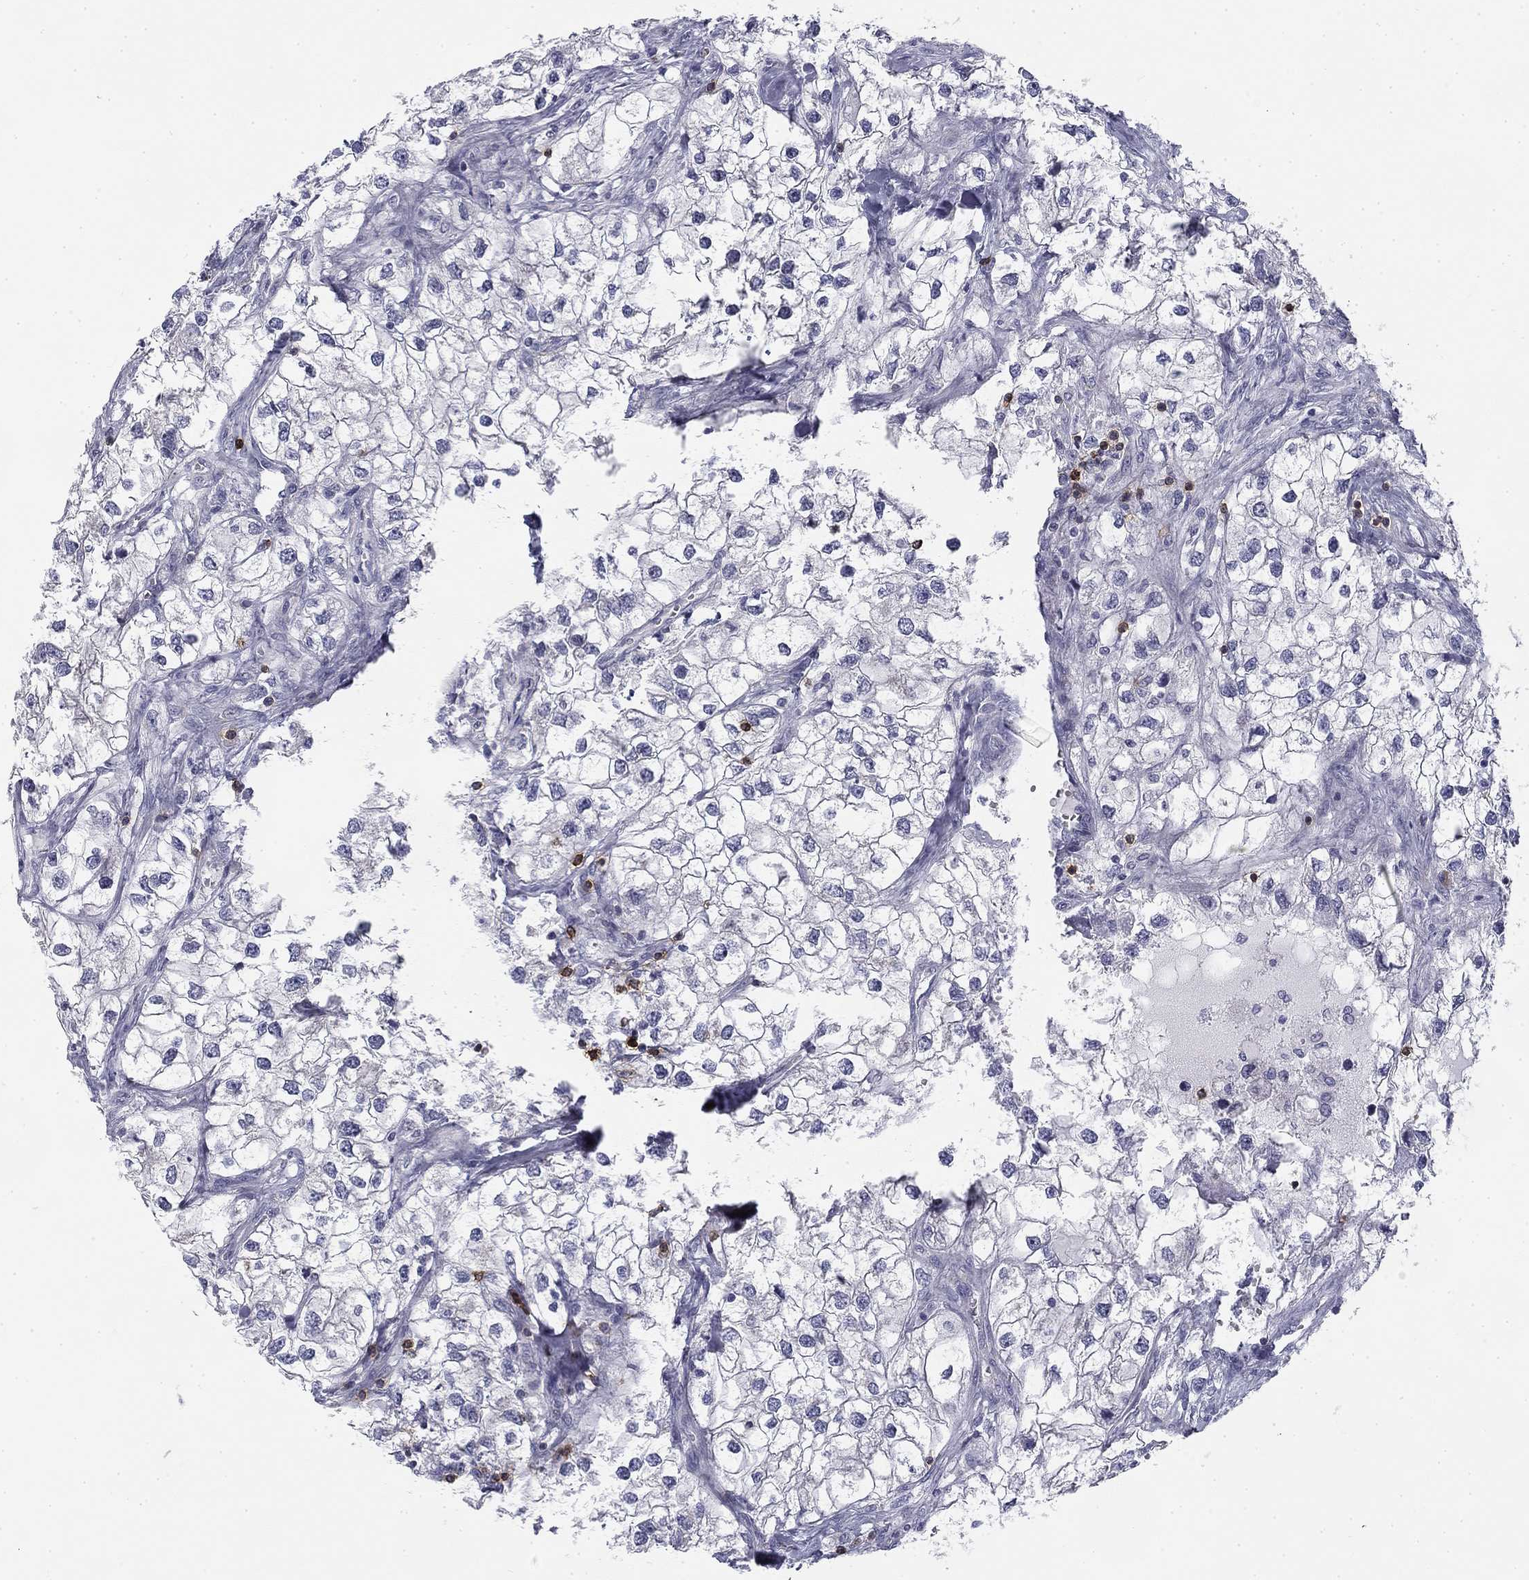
{"staining": {"intensity": "negative", "quantity": "none", "location": "none"}, "tissue": "renal cancer", "cell_type": "Tumor cells", "image_type": "cancer", "snomed": [{"axis": "morphology", "description": "Adenocarcinoma, NOS"}, {"axis": "topography", "description": "Kidney"}], "caption": "This is an IHC image of renal cancer (adenocarcinoma). There is no staining in tumor cells.", "gene": "TRAT1", "patient": {"sex": "male", "age": 59}}